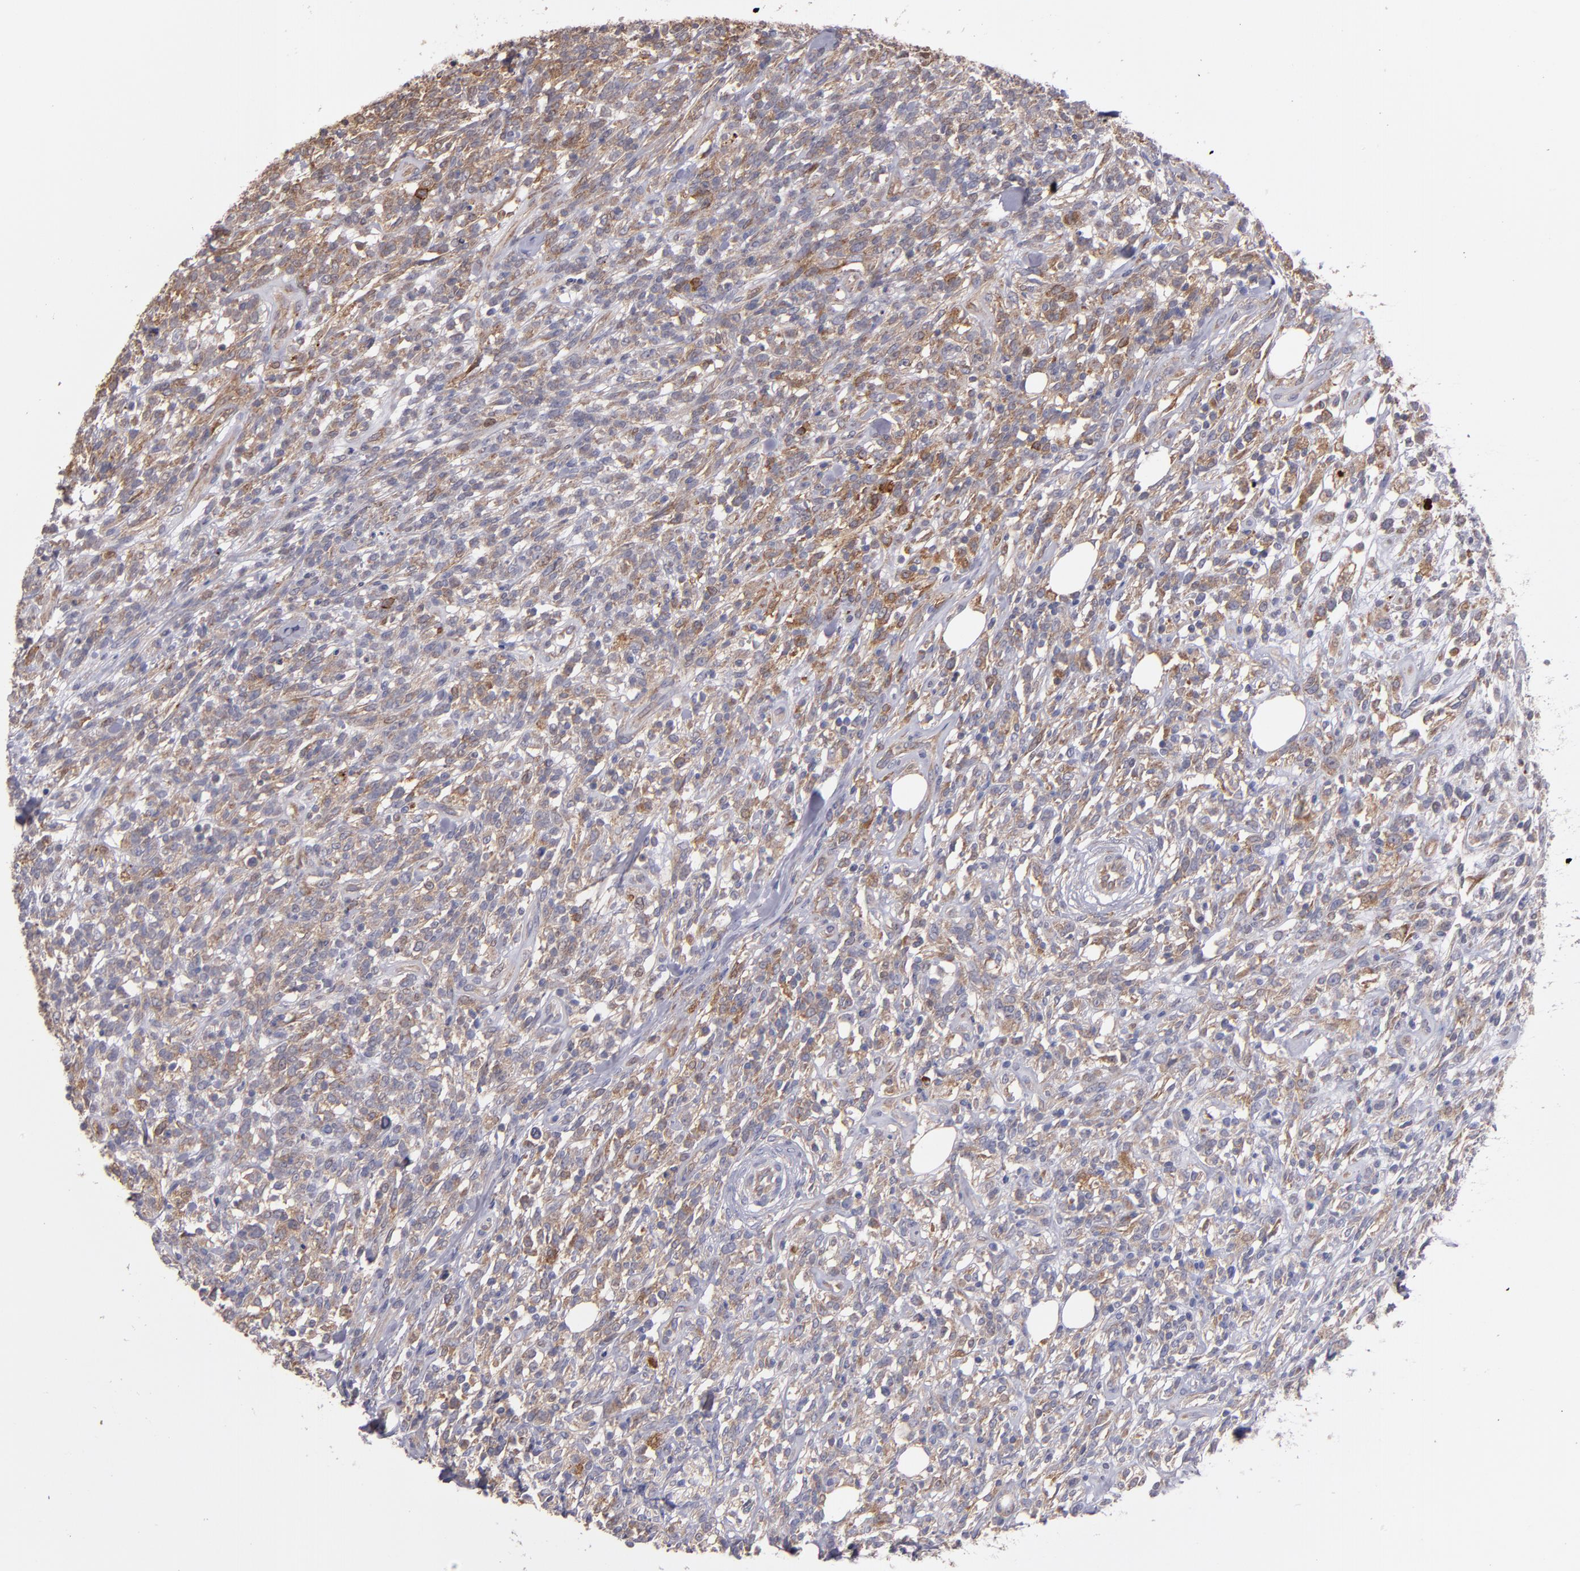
{"staining": {"intensity": "weak", "quantity": "<25%", "location": "cytoplasmic/membranous"}, "tissue": "lymphoma", "cell_type": "Tumor cells", "image_type": "cancer", "snomed": [{"axis": "morphology", "description": "Malignant lymphoma, non-Hodgkin's type, High grade"}, {"axis": "topography", "description": "Lymph node"}], "caption": "Immunohistochemistry of human malignant lymphoma, non-Hodgkin's type (high-grade) exhibits no staining in tumor cells.", "gene": "IFIH1", "patient": {"sex": "female", "age": 73}}